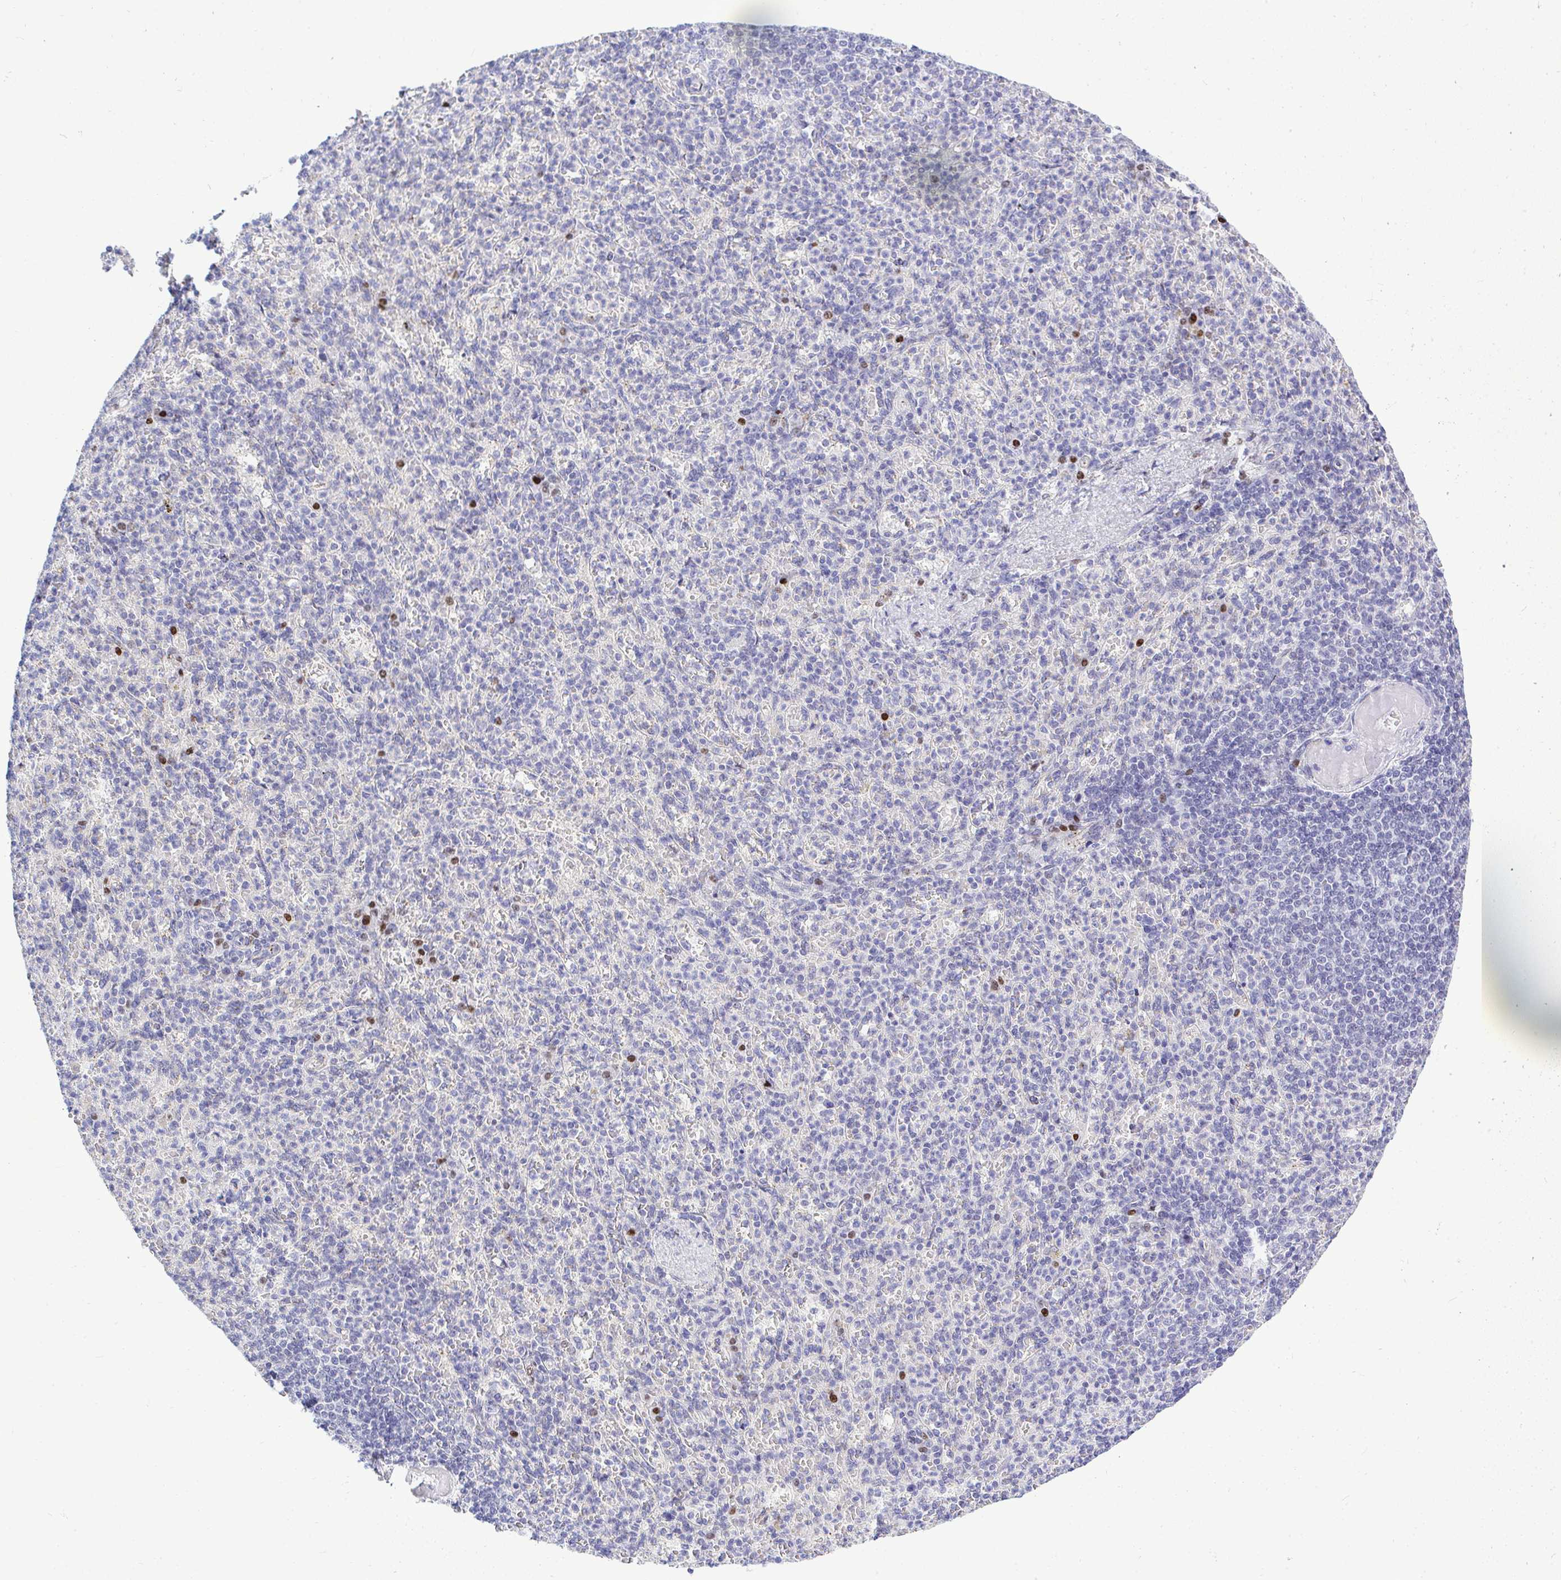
{"staining": {"intensity": "strong", "quantity": "<25%", "location": "nuclear"}, "tissue": "spleen", "cell_type": "Cells in red pulp", "image_type": "normal", "snomed": [{"axis": "morphology", "description": "Normal tissue, NOS"}, {"axis": "topography", "description": "Spleen"}], "caption": "Approximately <25% of cells in red pulp in unremarkable human spleen demonstrate strong nuclear protein staining as visualized by brown immunohistochemical staining.", "gene": "SLC25A51", "patient": {"sex": "female", "age": 74}}